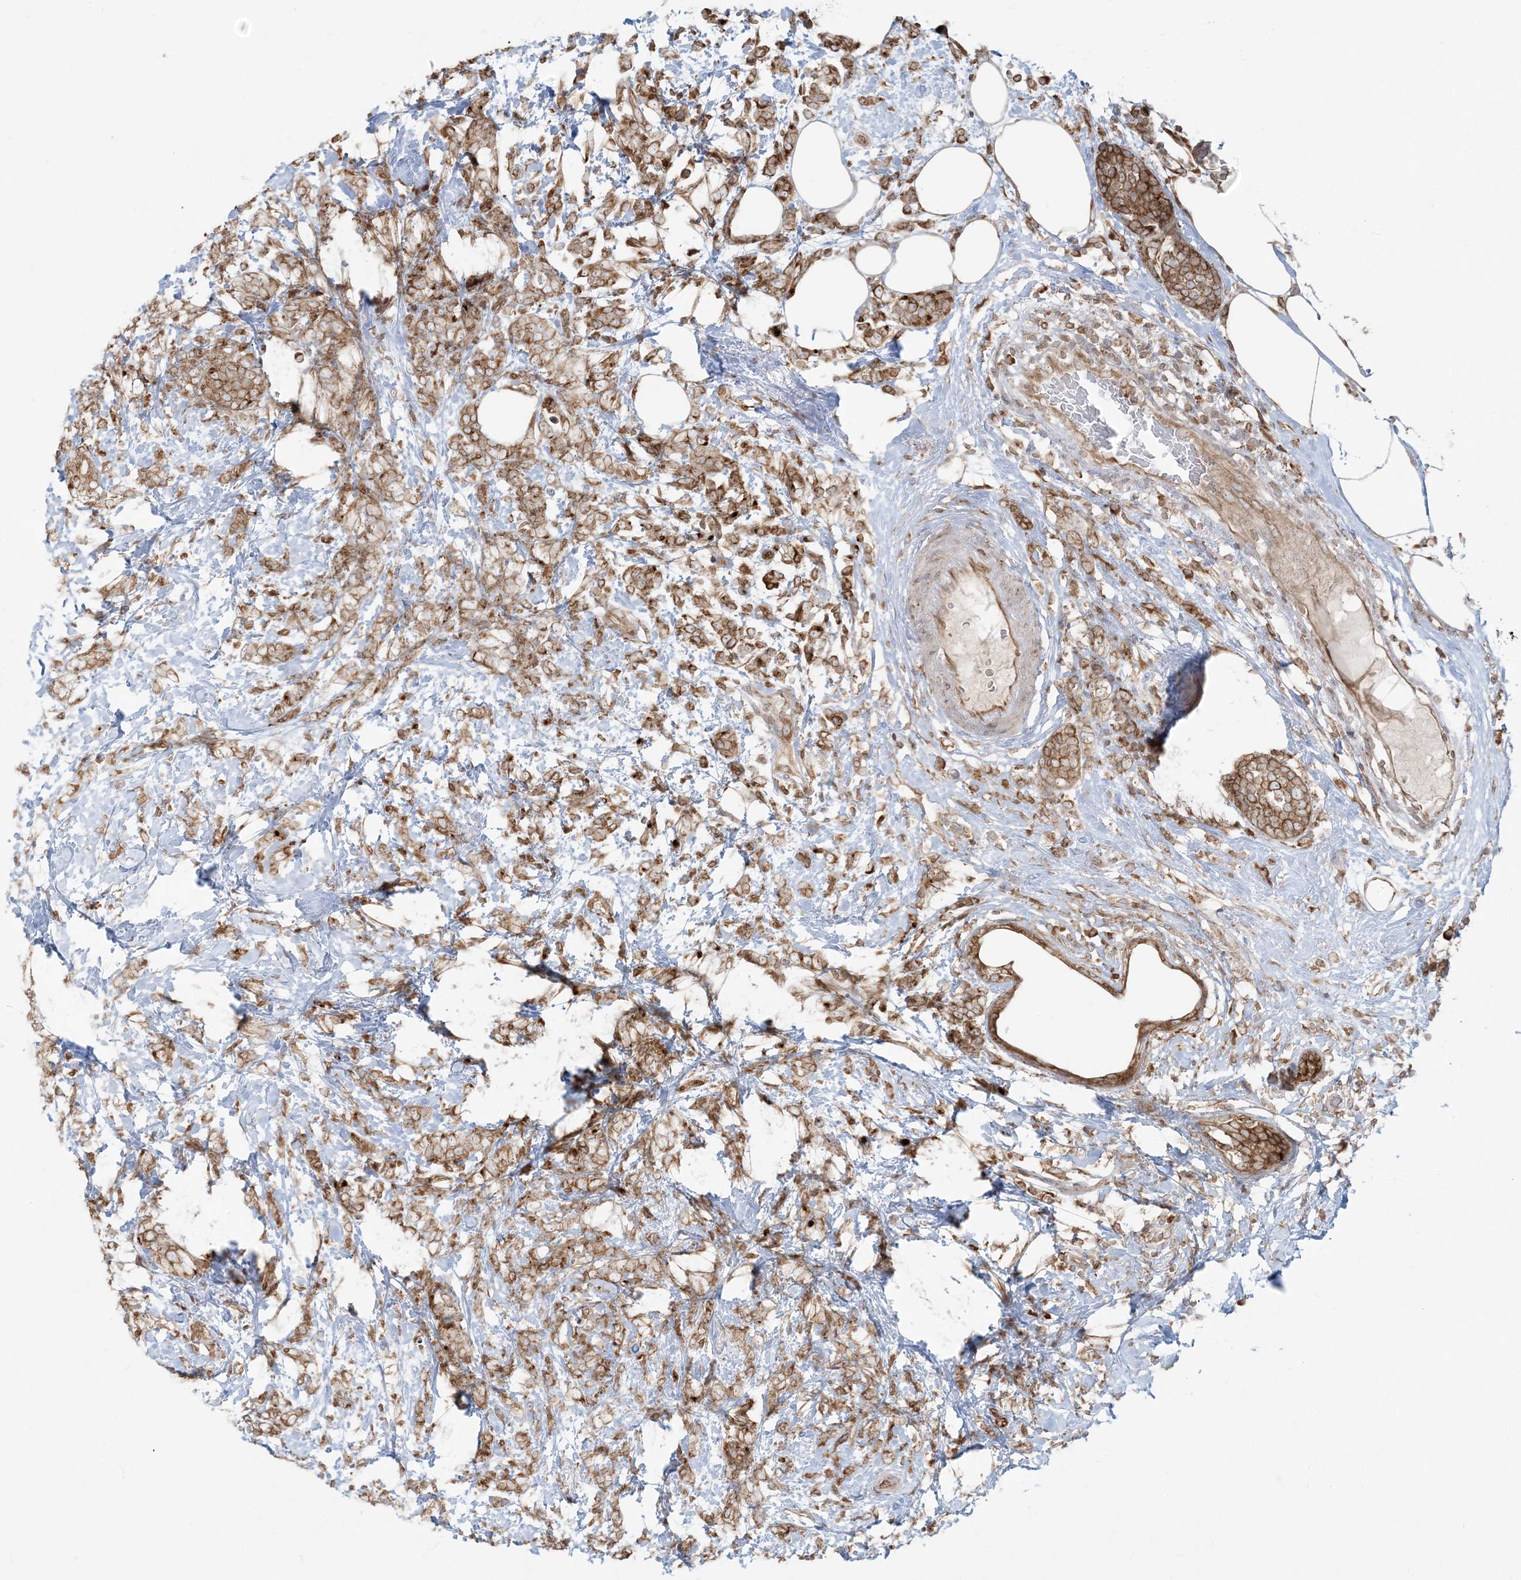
{"staining": {"intensity": "moderate", "quantity": ">75%", "location": "cytoplasmic/membranous"}, "tissue": "breast cancer", "cell_type": "Tumor cells", "image_type": "cancer", "snomed": [{"axis": "morphology", "description": "Lobular carcinoma"}, {"axis": "topography", "description": "Breast"}], "caption": "High-power microscopy captured an immunohistochemistry (IHC) photomicrograph of lobular carcinoma (breast), revealing moderate cytoplasmic/membranous expression in approximately >75% of tumor cells.", "gene": "UBXN4", "patient": {"sex": "female", "age": 58}}